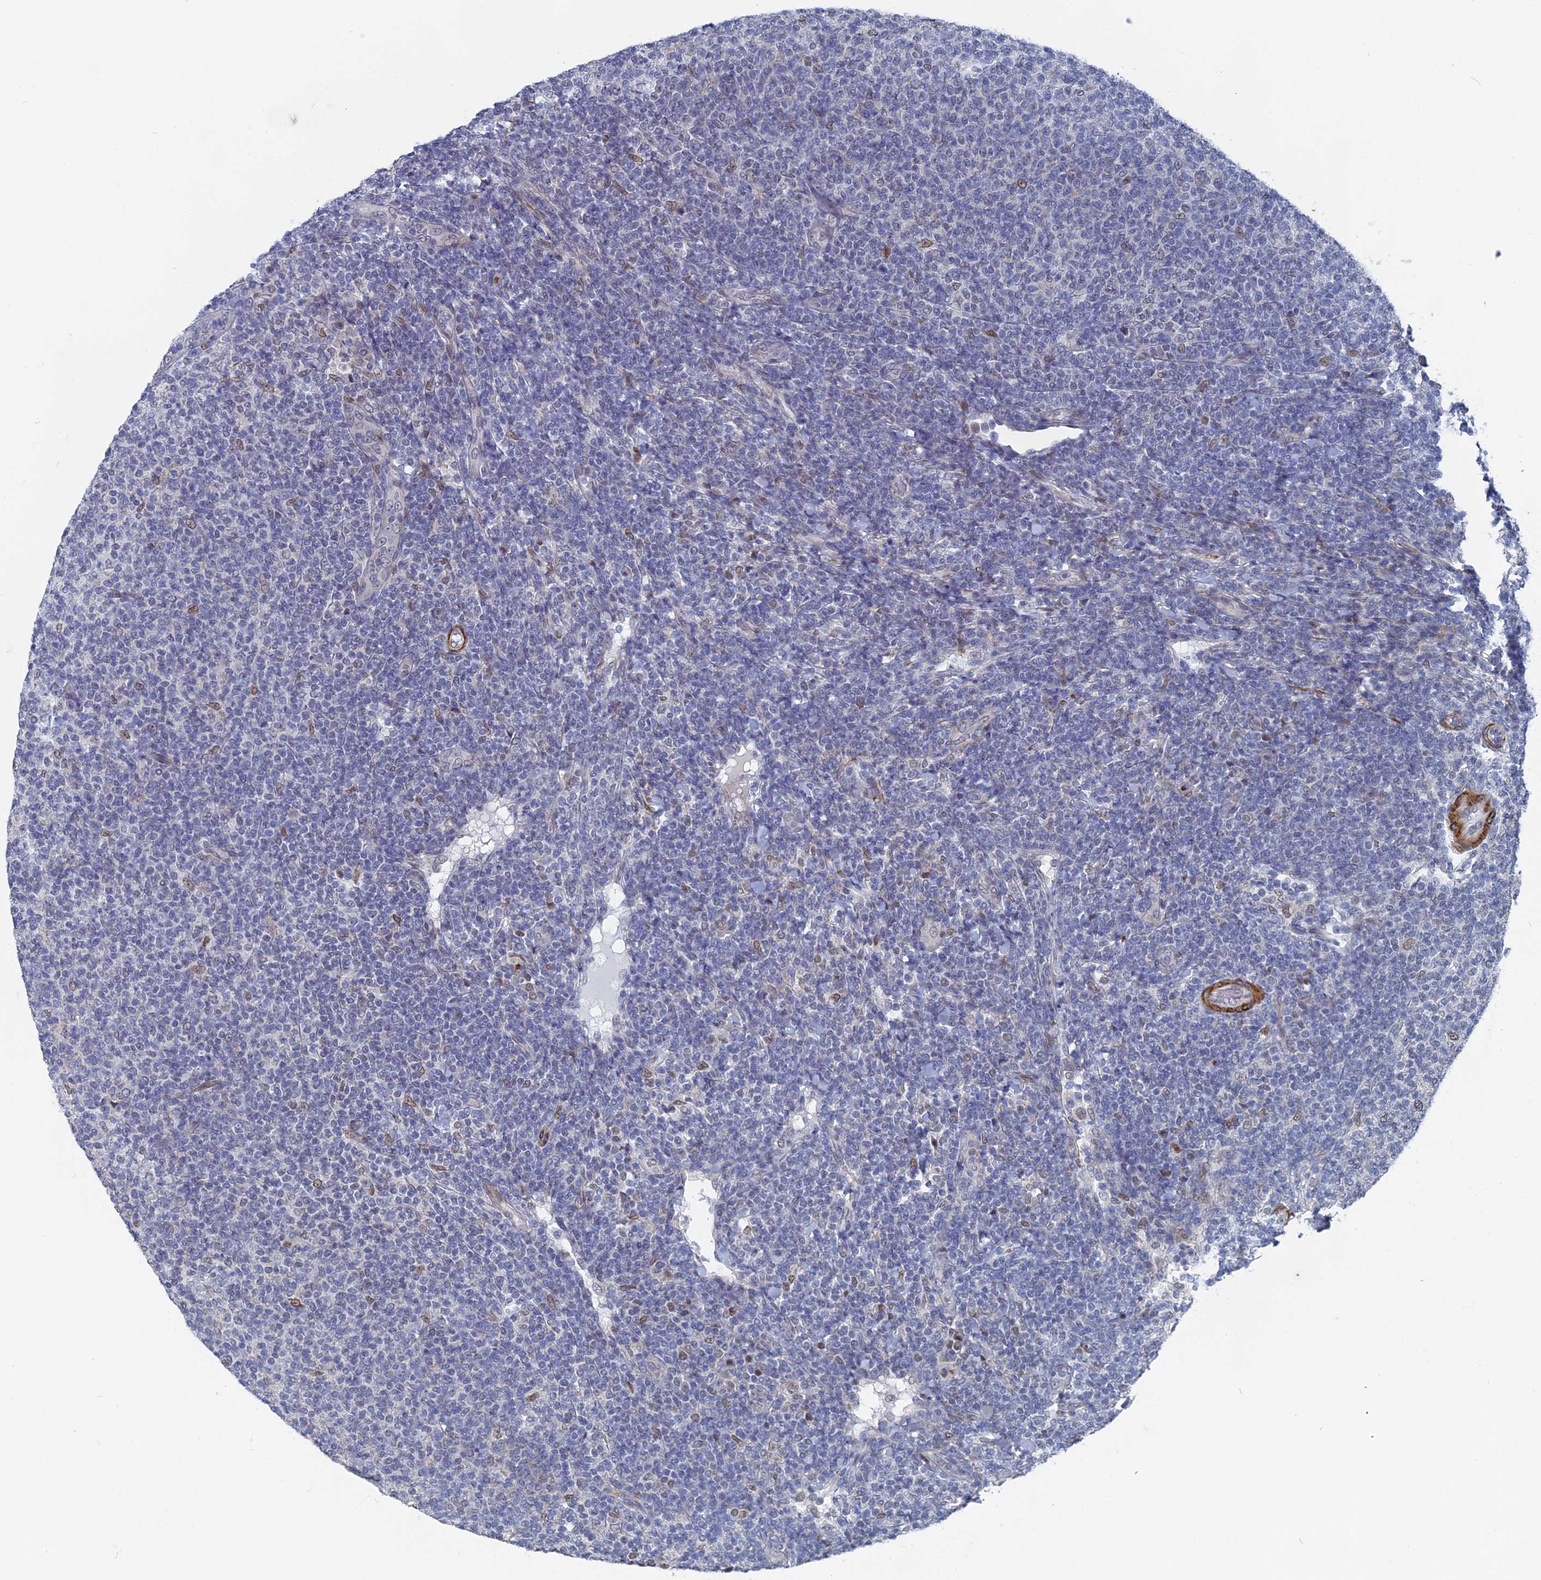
{"staining": {"intensity": "negative", "quantity": "none", "location": "none"}, "tissue": "lymphoma", "cell_type": "Tumor cells", "image_type": "cancer", "snomed": [{"axis": "morphology", "description": "Malignant lymphoma, non-Hodgkin's type, Low grade"}, {"axis": "topography", "description": "Lymph node"}], "caption": "Photomicrograph shows no significant protein positivity in tumor cells of malignant lymphoma, non-Hodgkin's type (low-grade).", "gene": "MTRF1", "patient": {"sex": "male", "age": 66}}